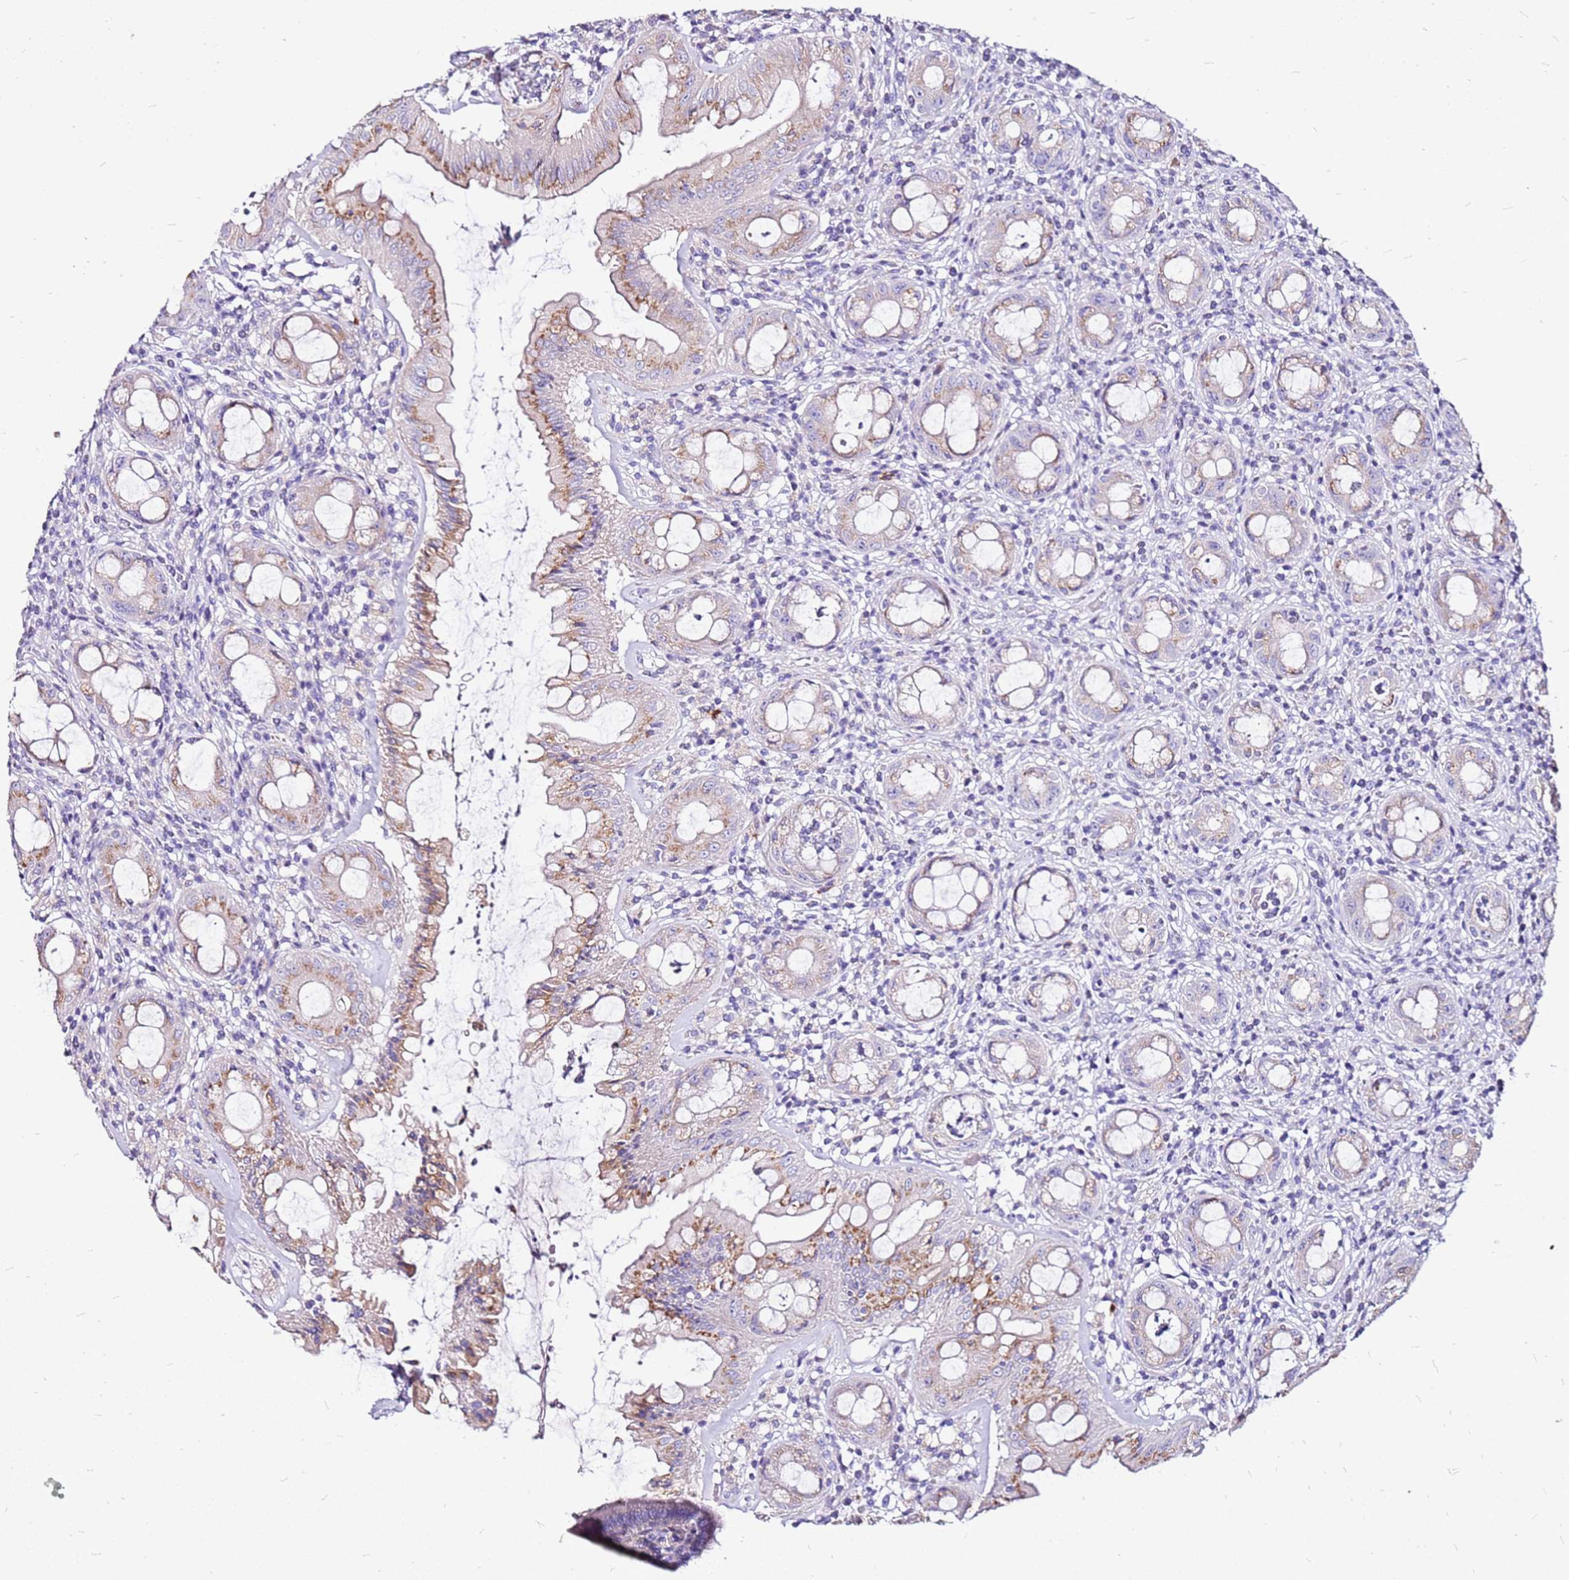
{"staining": {"intensity": "moderate", "quantity": "25%-75%", "location": "cytoplasmic/membranous"}, "tissue": "rectum", "cell_type": "Glandular cells", "image_type": "normal", "snomed": [{"axis": "morphology", "description": "Normal tissue, NOS"}, {"axis": "topography", "description": "Rectum"}], "caption": "About 25%-75% of glandular cells in unremarkable rectum exhibit moderate cytoplasmic/membranous protein staining as visualized by brown immunohistochemical staining.", "gene": "CASD1", "patient": {"sex": "female", "age": 57}}